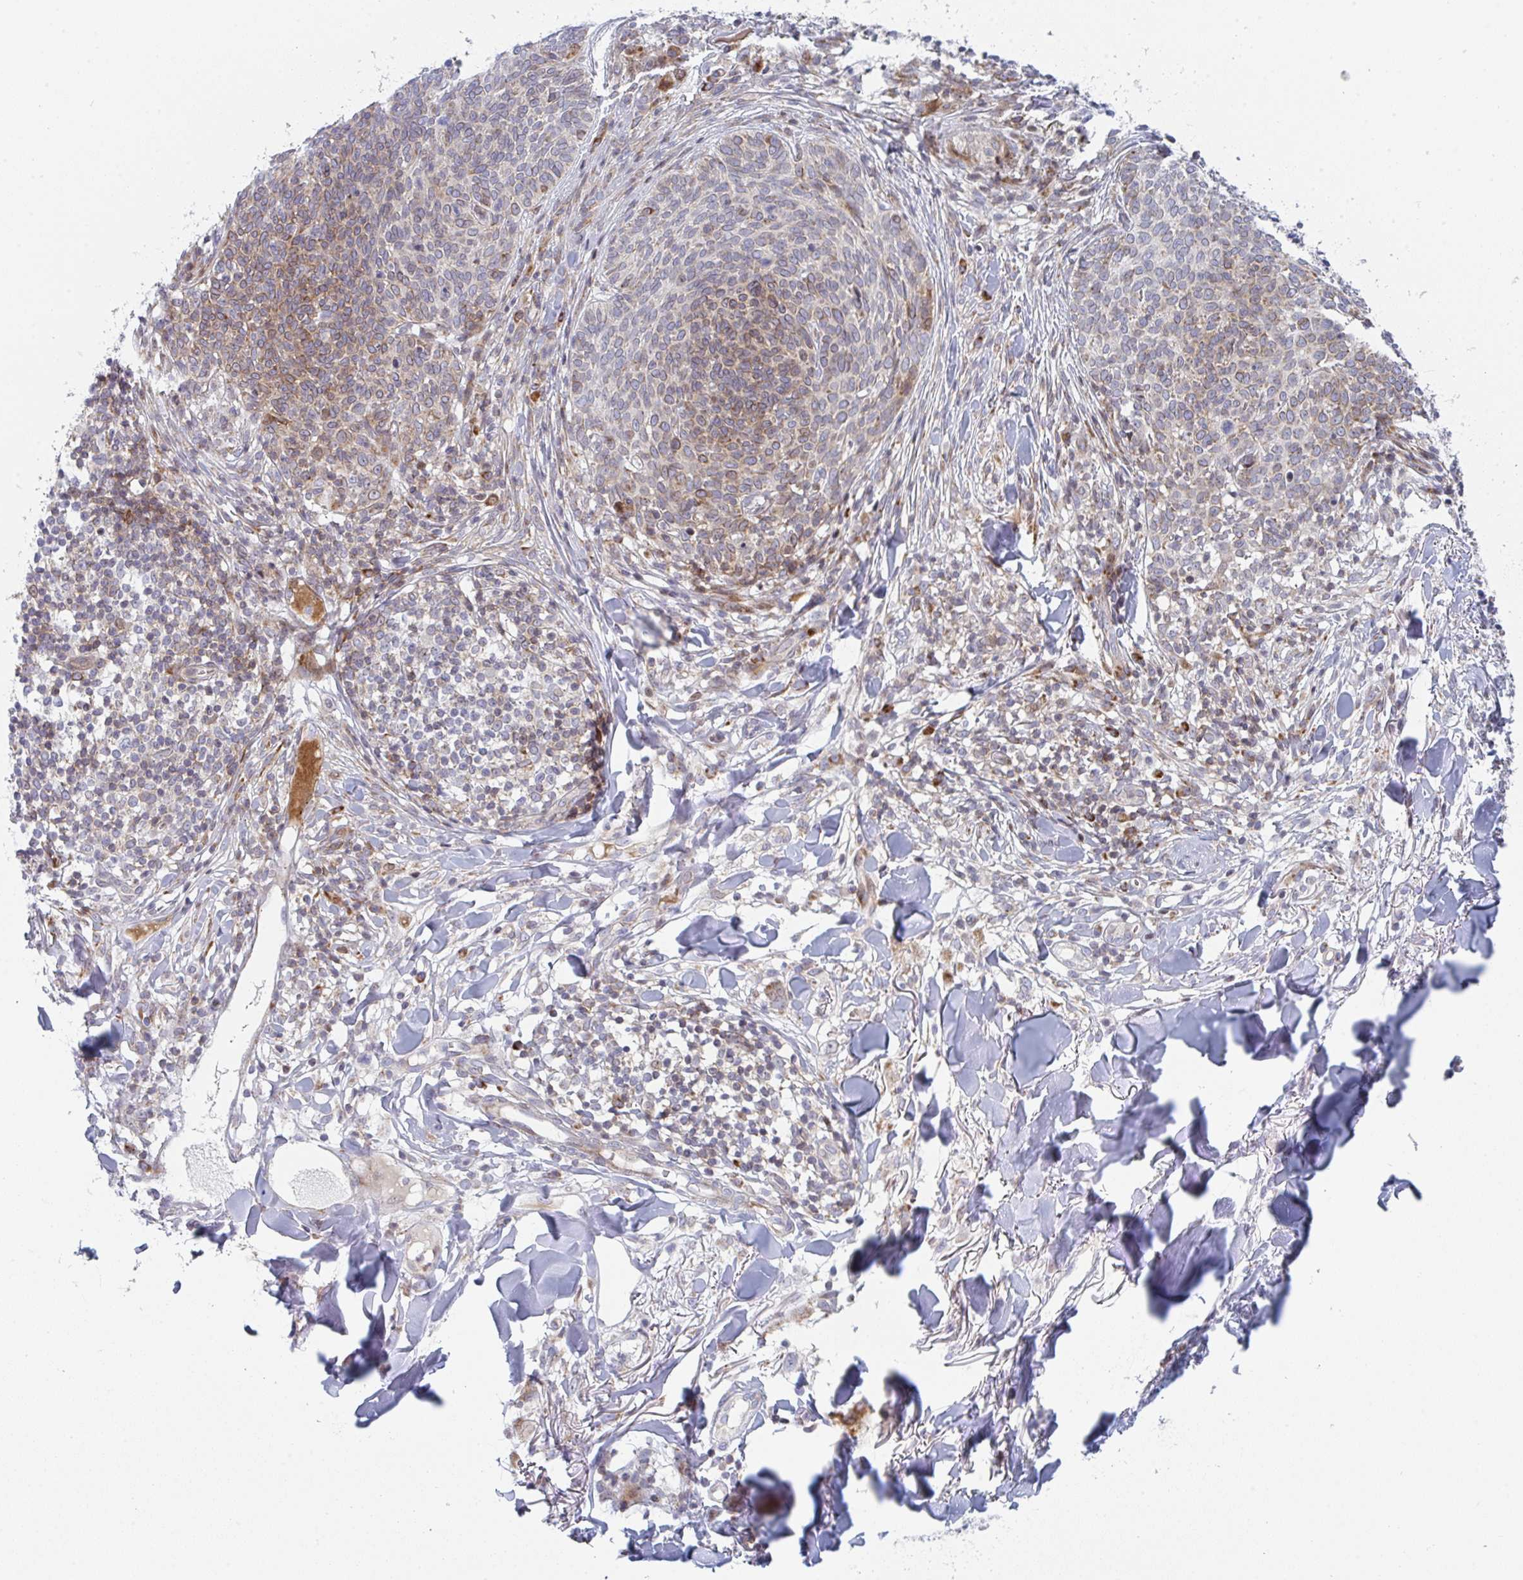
{"staining": {"intensity": "weak", "quantity": "25%-75%", "location": "cytoplasmic/membranous"}, "tissue": "skin cancer", "cell_type": "Tumor cells", "image_type": "cancer", "snomed": [{"axis": "morphology", "description": "Basal cell carcinoma"}, {"axis": "topography", "description": "Skin"}, {"axis": "topography", "description": "Skin of face"}], "caption": "Protein staining of skin cancer (basal cell carcinoma) tissue shows weak cytoplasmic/membranous expression in about 25%-75% of tumor cells.", "gene": "PRKCH", "patient": {"sex": "male", "age": 56}}